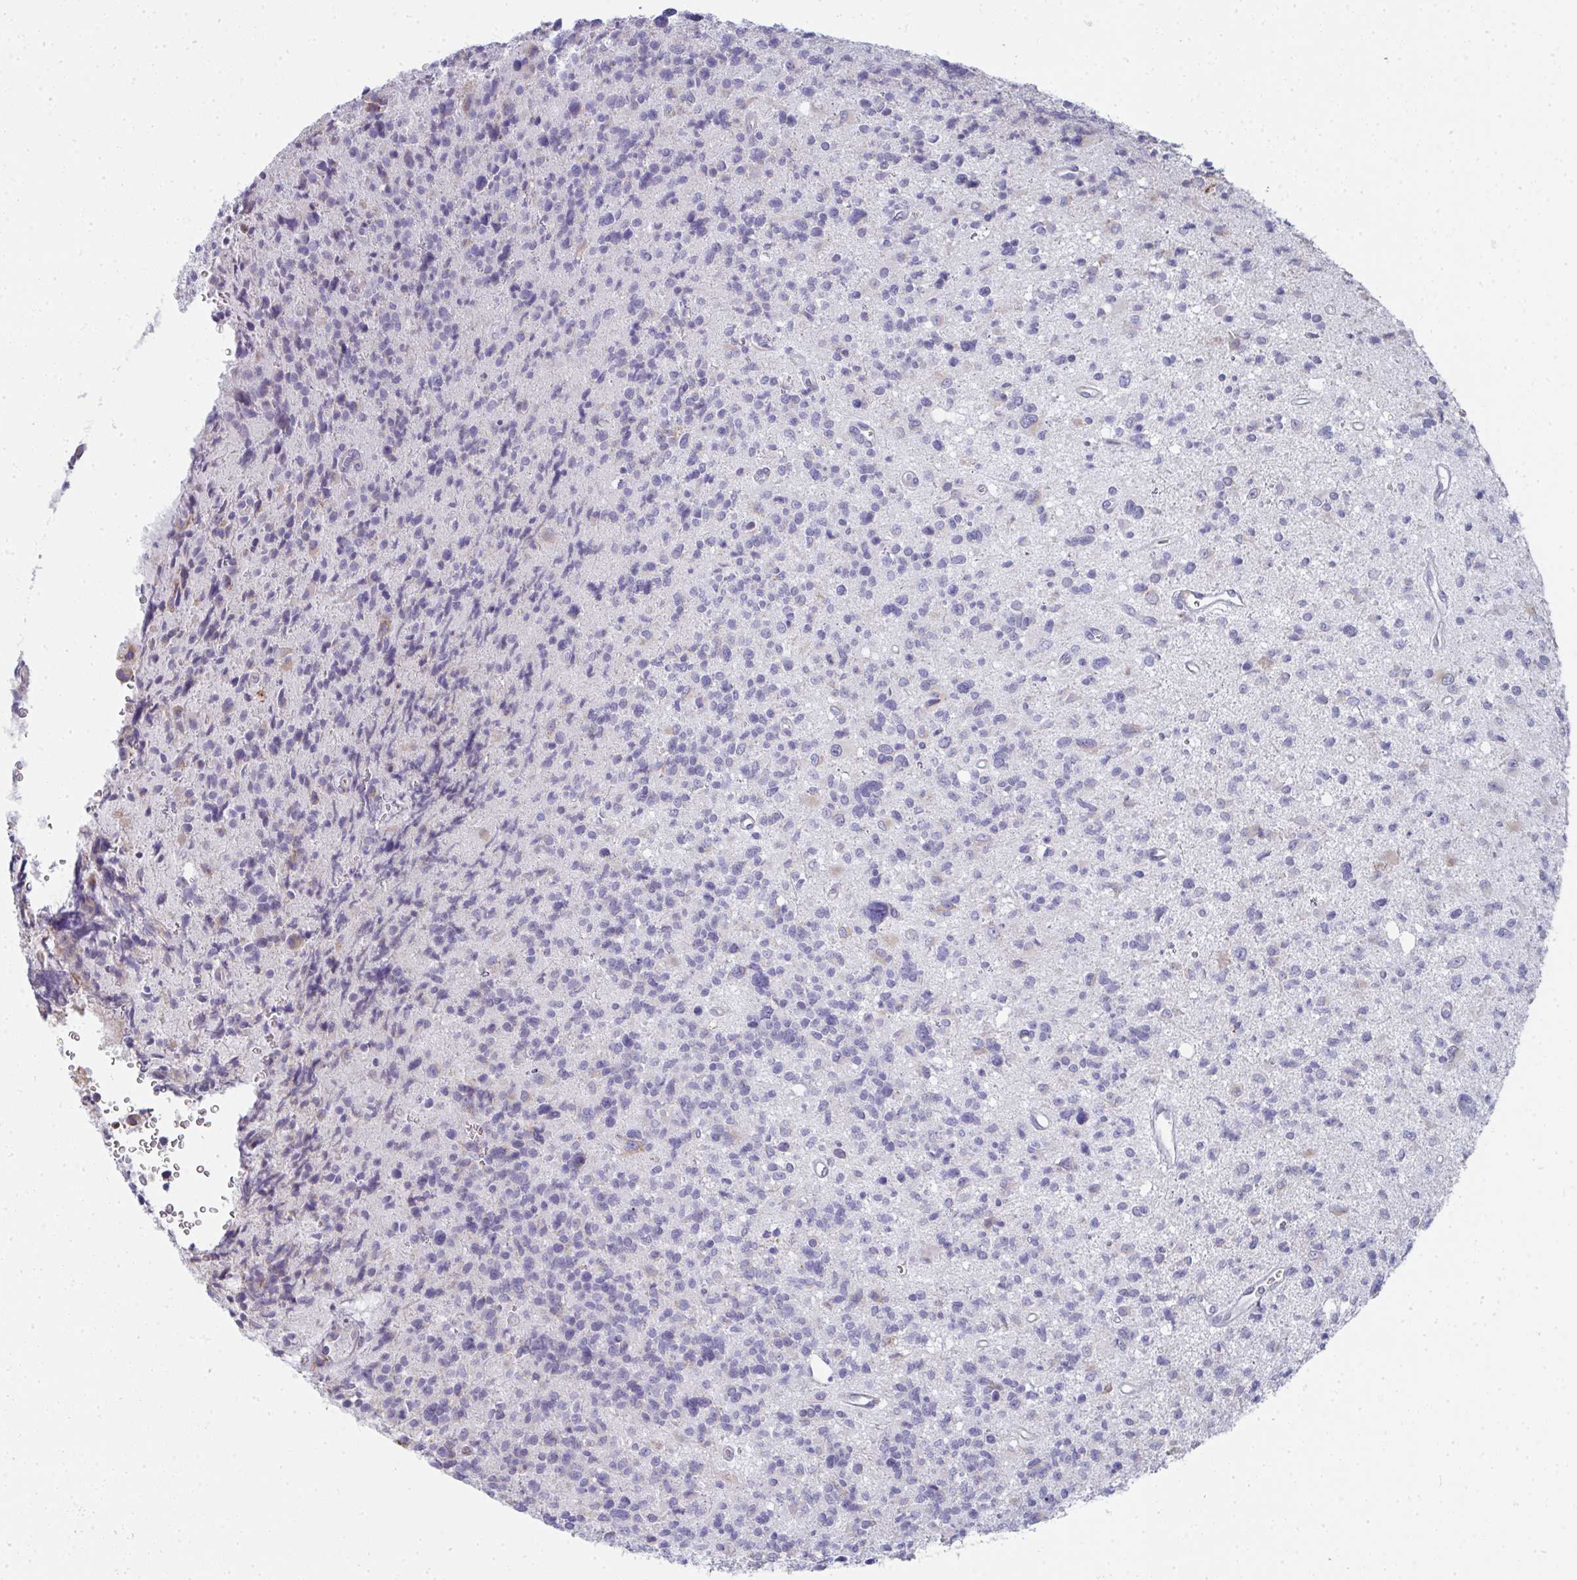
{"staining": {"intensity": "negative", "quantity": "none", "location": "none"}, "tissue": "glioma", "cell_type": "Tumor cells", "image_type": "cancer", "snomed": [{"axis": "morphology", "description": "Glioma, malignant, High grade"}, {"axis": "topography", "description": "Brain"}], "caption": "Tumor cells are negative for protein expression in human malignant glioma (high-grade). Brightfield microscopy of IHC stained with DAB (3,3'-diaminobenzidine) (brown) and hematoxylin (blue), captured at high magnification.", "gene": "SHROOM1", "patient": {"sex": "male", "age": 29}}